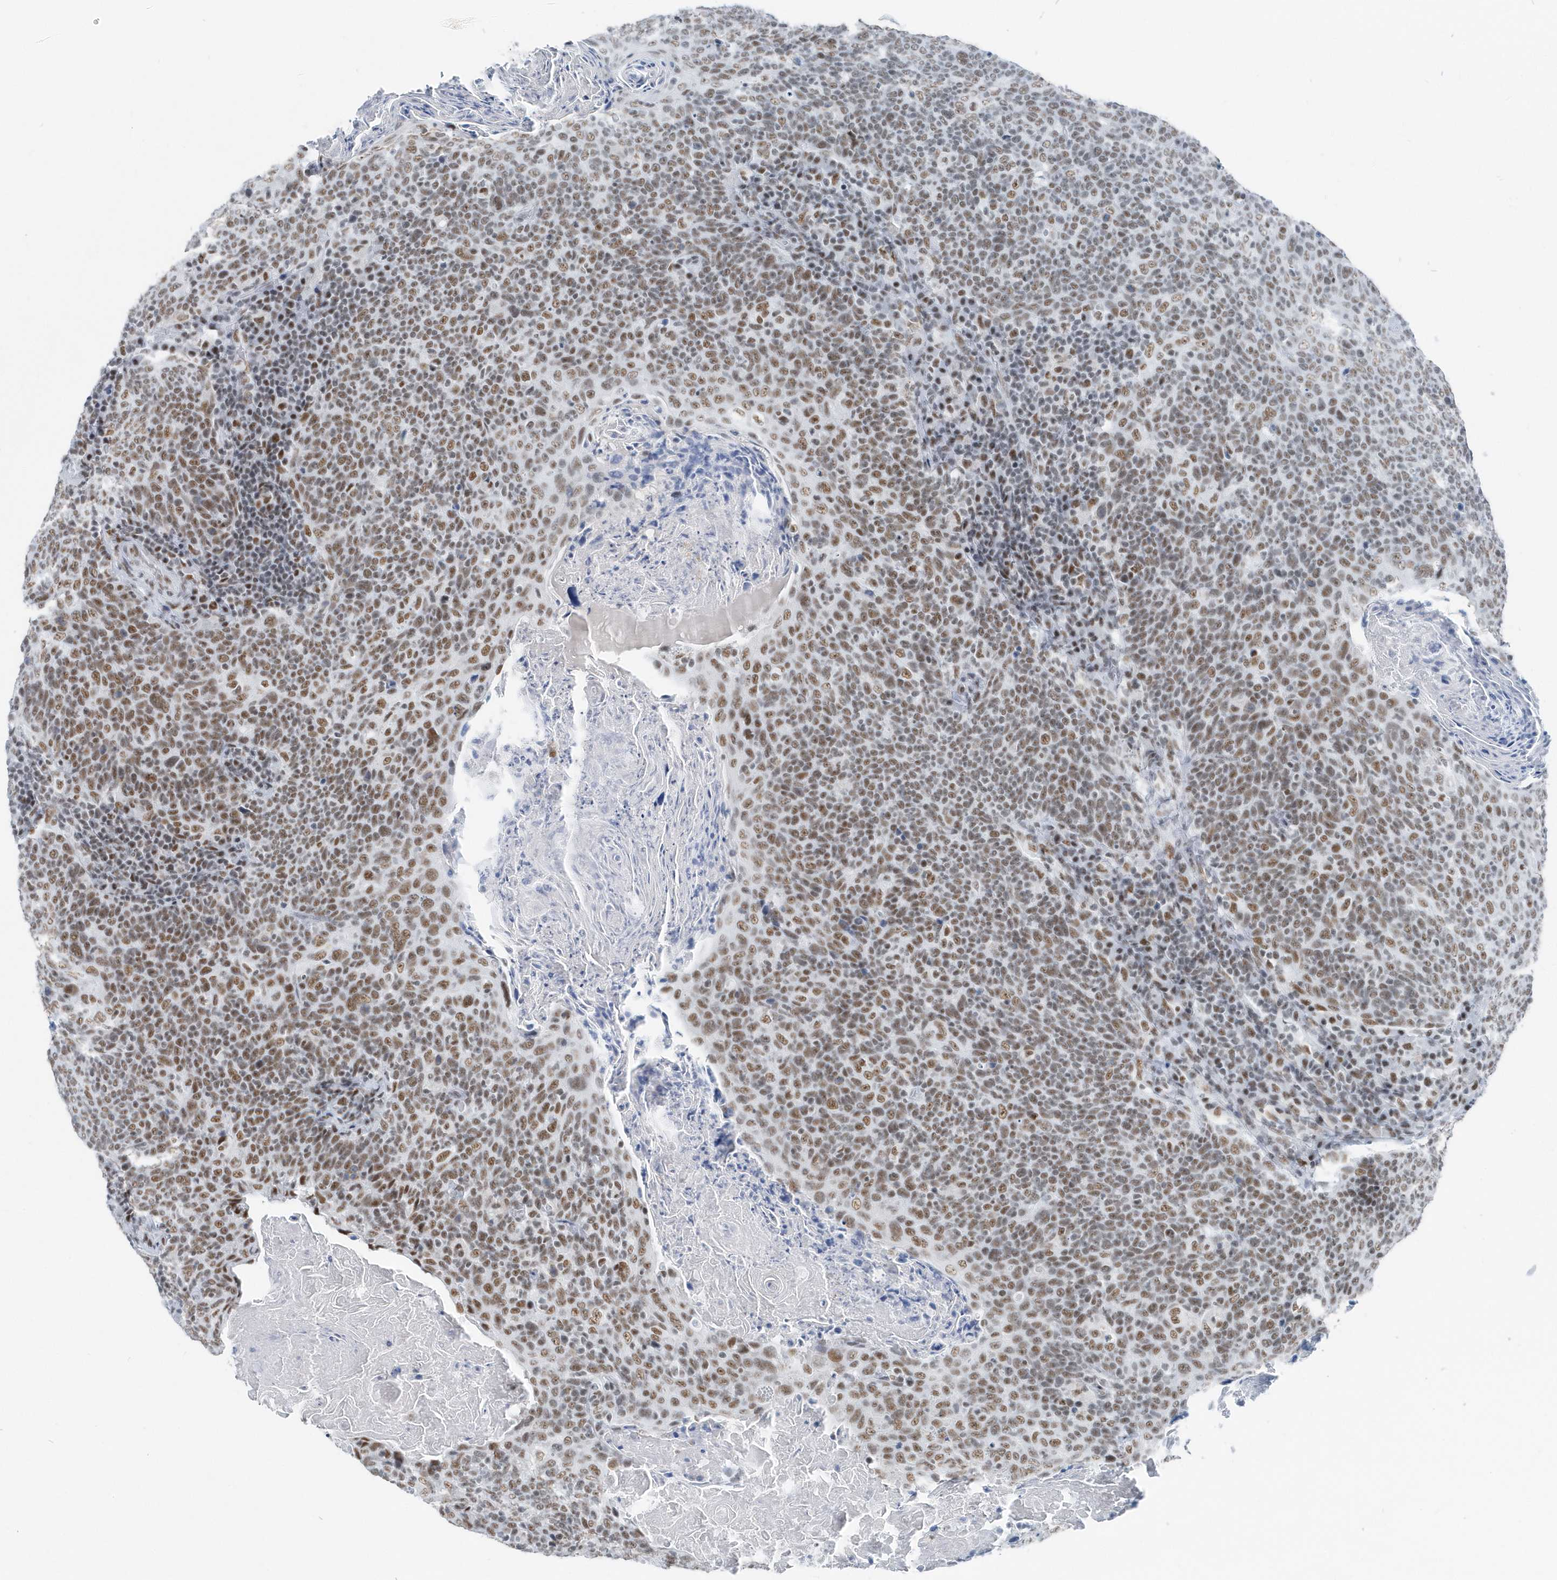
{"staining": {"intensity": "moderate", "quantity": ">75%", "location": "nuclear"}, "tissue": "head and neck cancer", "cell_type": "Tumor cells", "image_type": "cancer", "snomed": [{"axis": "morphology", "description": "Squamous cell carcinoma, NOS"}, {"axis": "morphology", "description": "Squamous cell carcinoma, metastatic, NOS"}, {"axis": "topography", "description": "Lymph node"}, {"axis": "topography", "description": "Head-Neck"}], "caption": "Immunohistochemical staining of head and neck cancer reveals moderate nuclear protein positivity in about >75% of tumor cells. (DAB = brown stain, brightfield microscopy at high magnification).", "gene": "FIP1L1", "patient": {"sex": "male", "age": 62}}